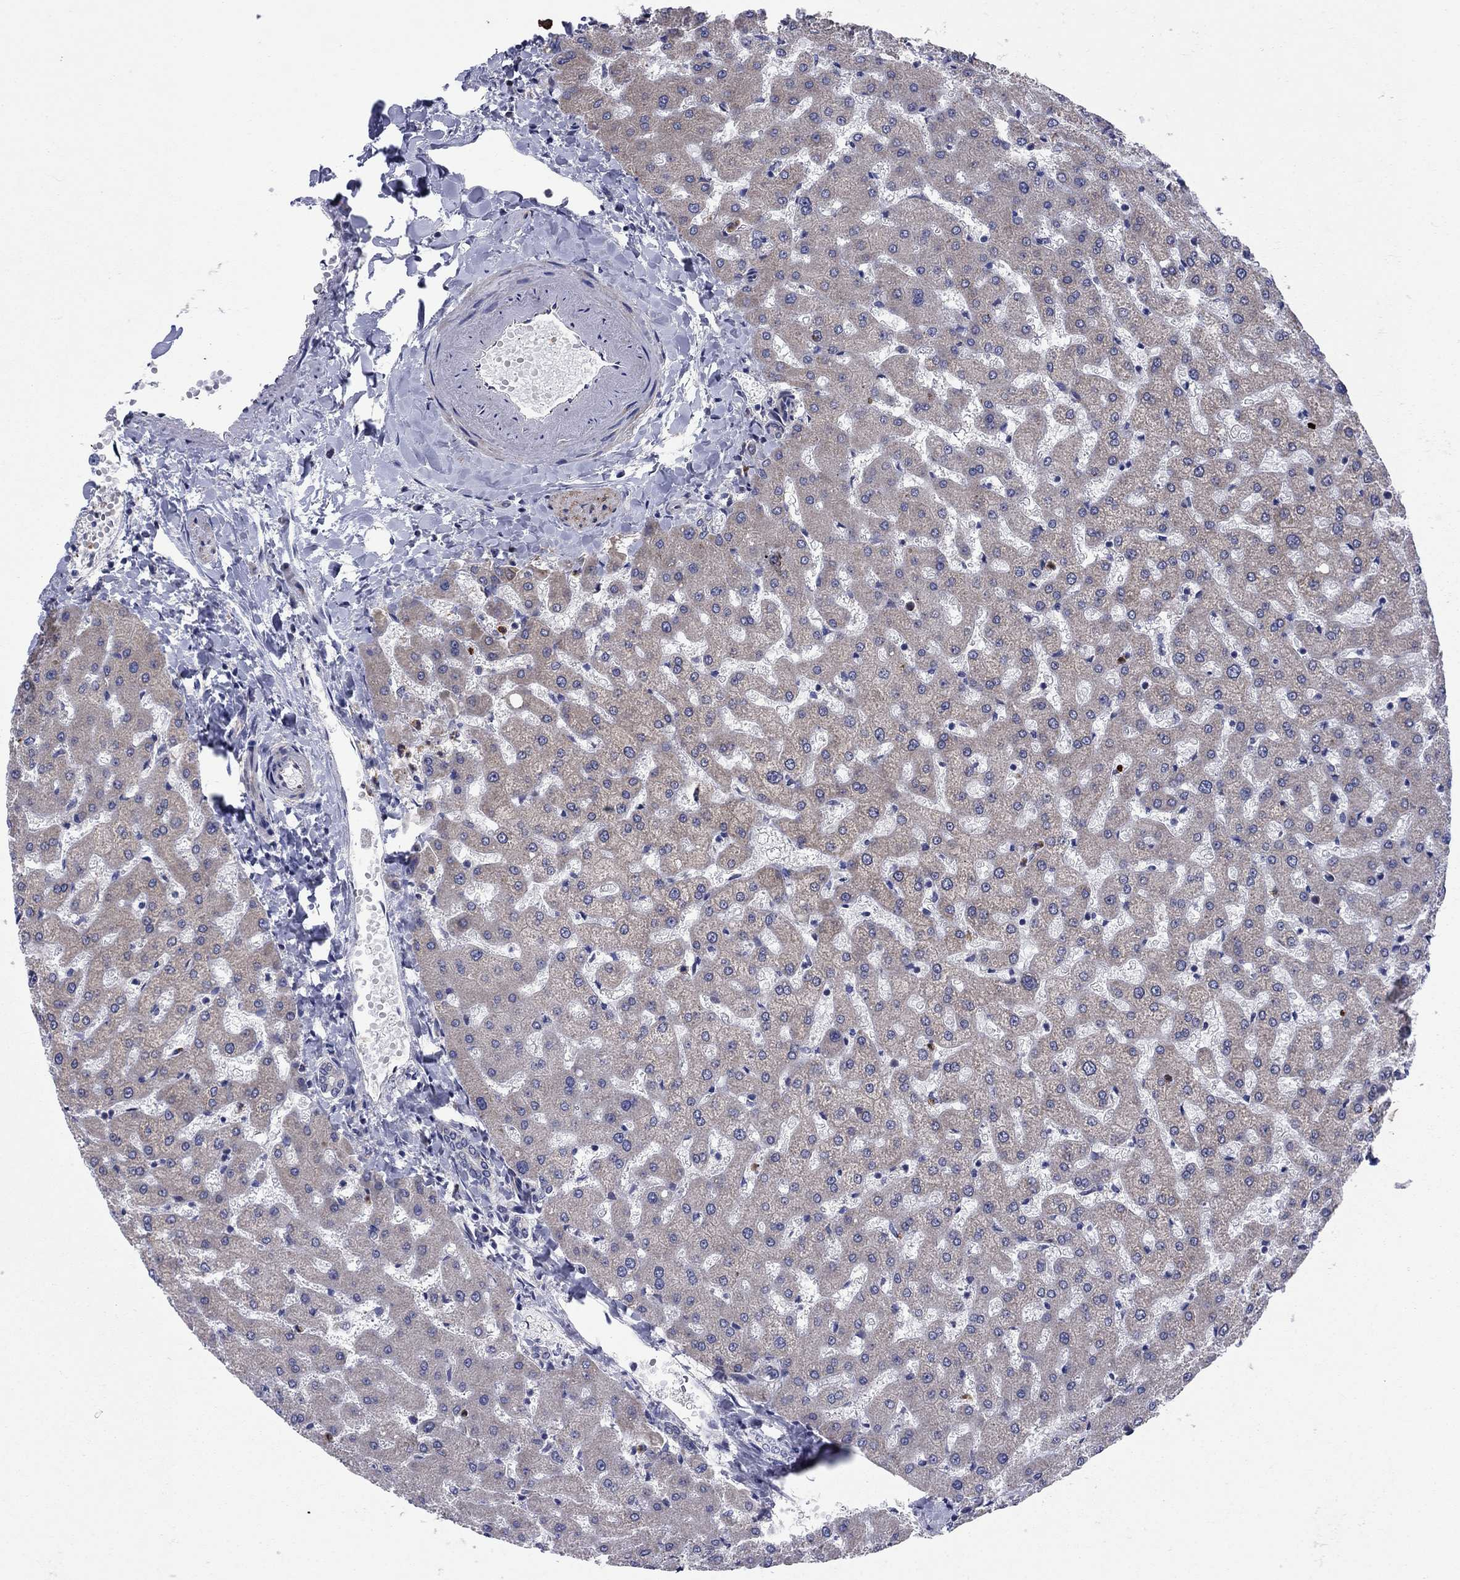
{"staining": {"intensity": "negative", "quantity": "none", "location": "none"}, "tissue": "liver", "cell_type": "Cholangiocytes", "image_type": "normal", "snomed": [{"axis": "morphology", "description": "Normal tissue, NOS"}, {"axis": "topography", "description": "Liver"}], "caption": "Image shows no significant protein positivity in cholangiocytes of benign liver. Brightfield microscopy of IHC stained with DAB (brown) and hematoxylin (blue), captured at high magnification.", "gene": "GPR155", "patient": {"sex": "female", "age": 50}}